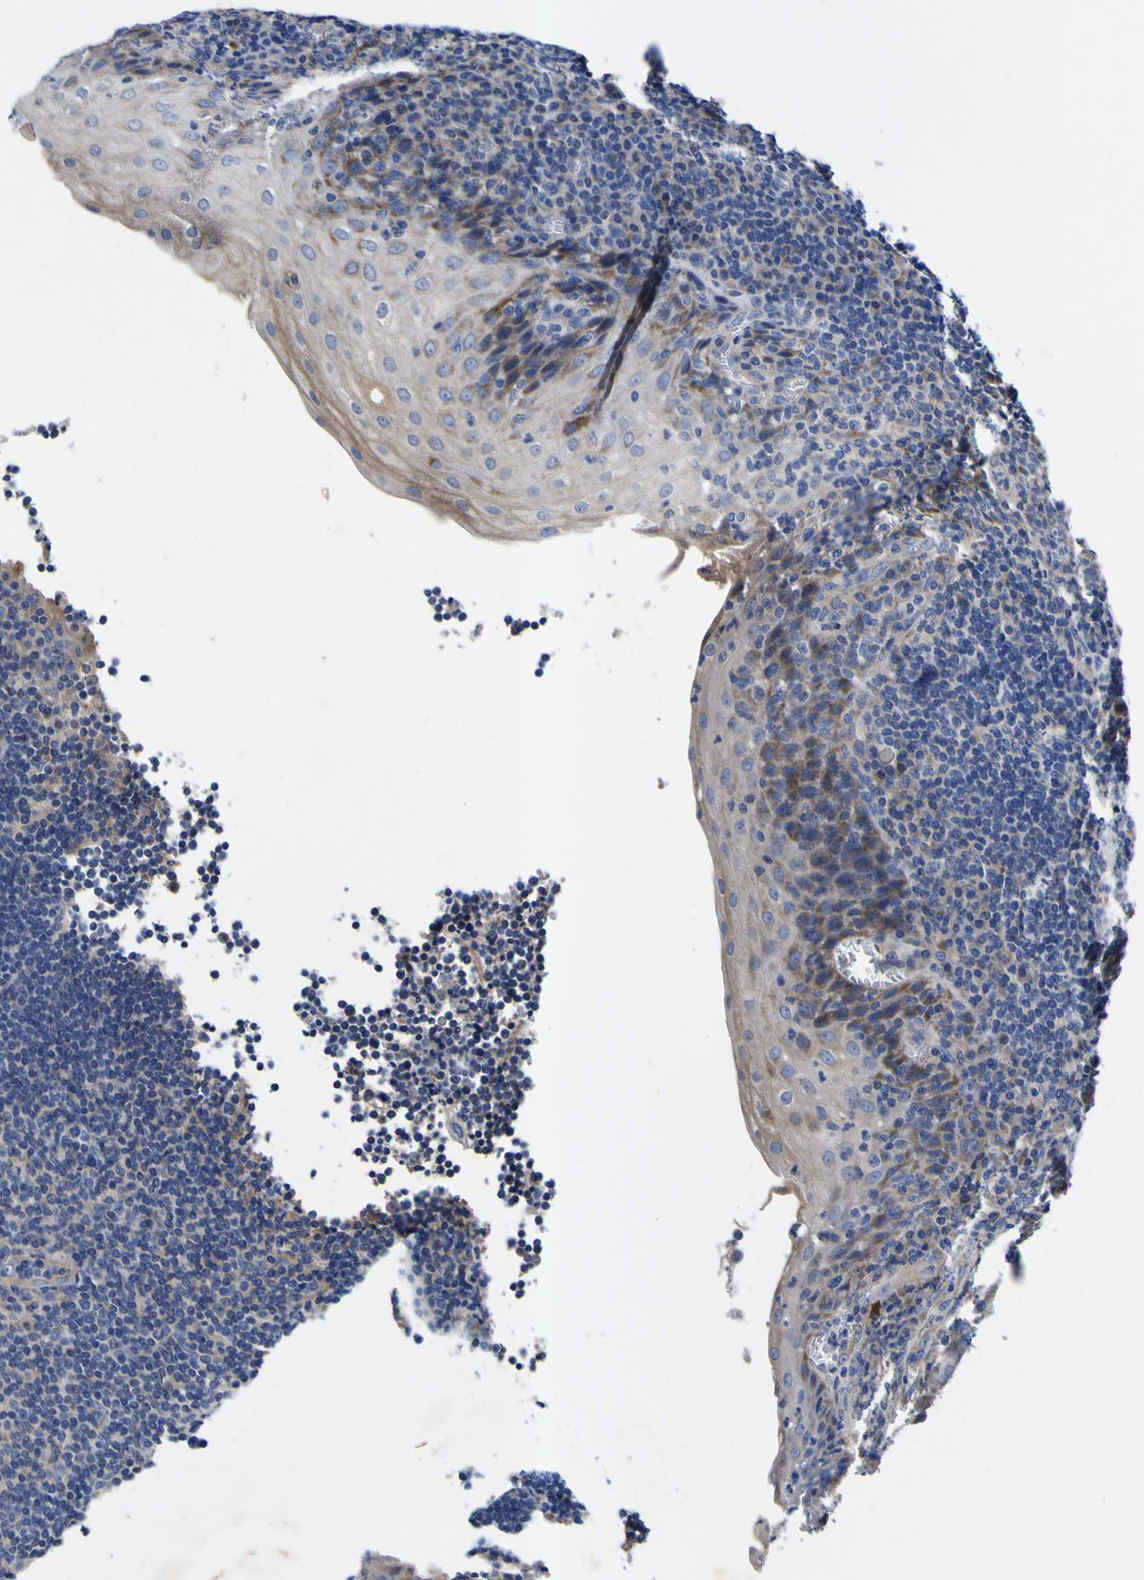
{"staining": {"intensity": "negative", "quantity": "none", "location": "none"}, "tissue": "tonsil", "cell_type": "Germinal center cells", "image_type": "normal", "snomed": [{"axis": "morphology", "description": "Normal tissue, NOS"}, {"axis": "topography", "description": "Tonsil"}], "caption": "DAB (3,3'-diaminobenzidine) immunohistochemical staining of normal human tonsil exhibits no significant expression in germinal center cells.", "gene": "VASN", "patient": {"sex": "male", "age": 37}}